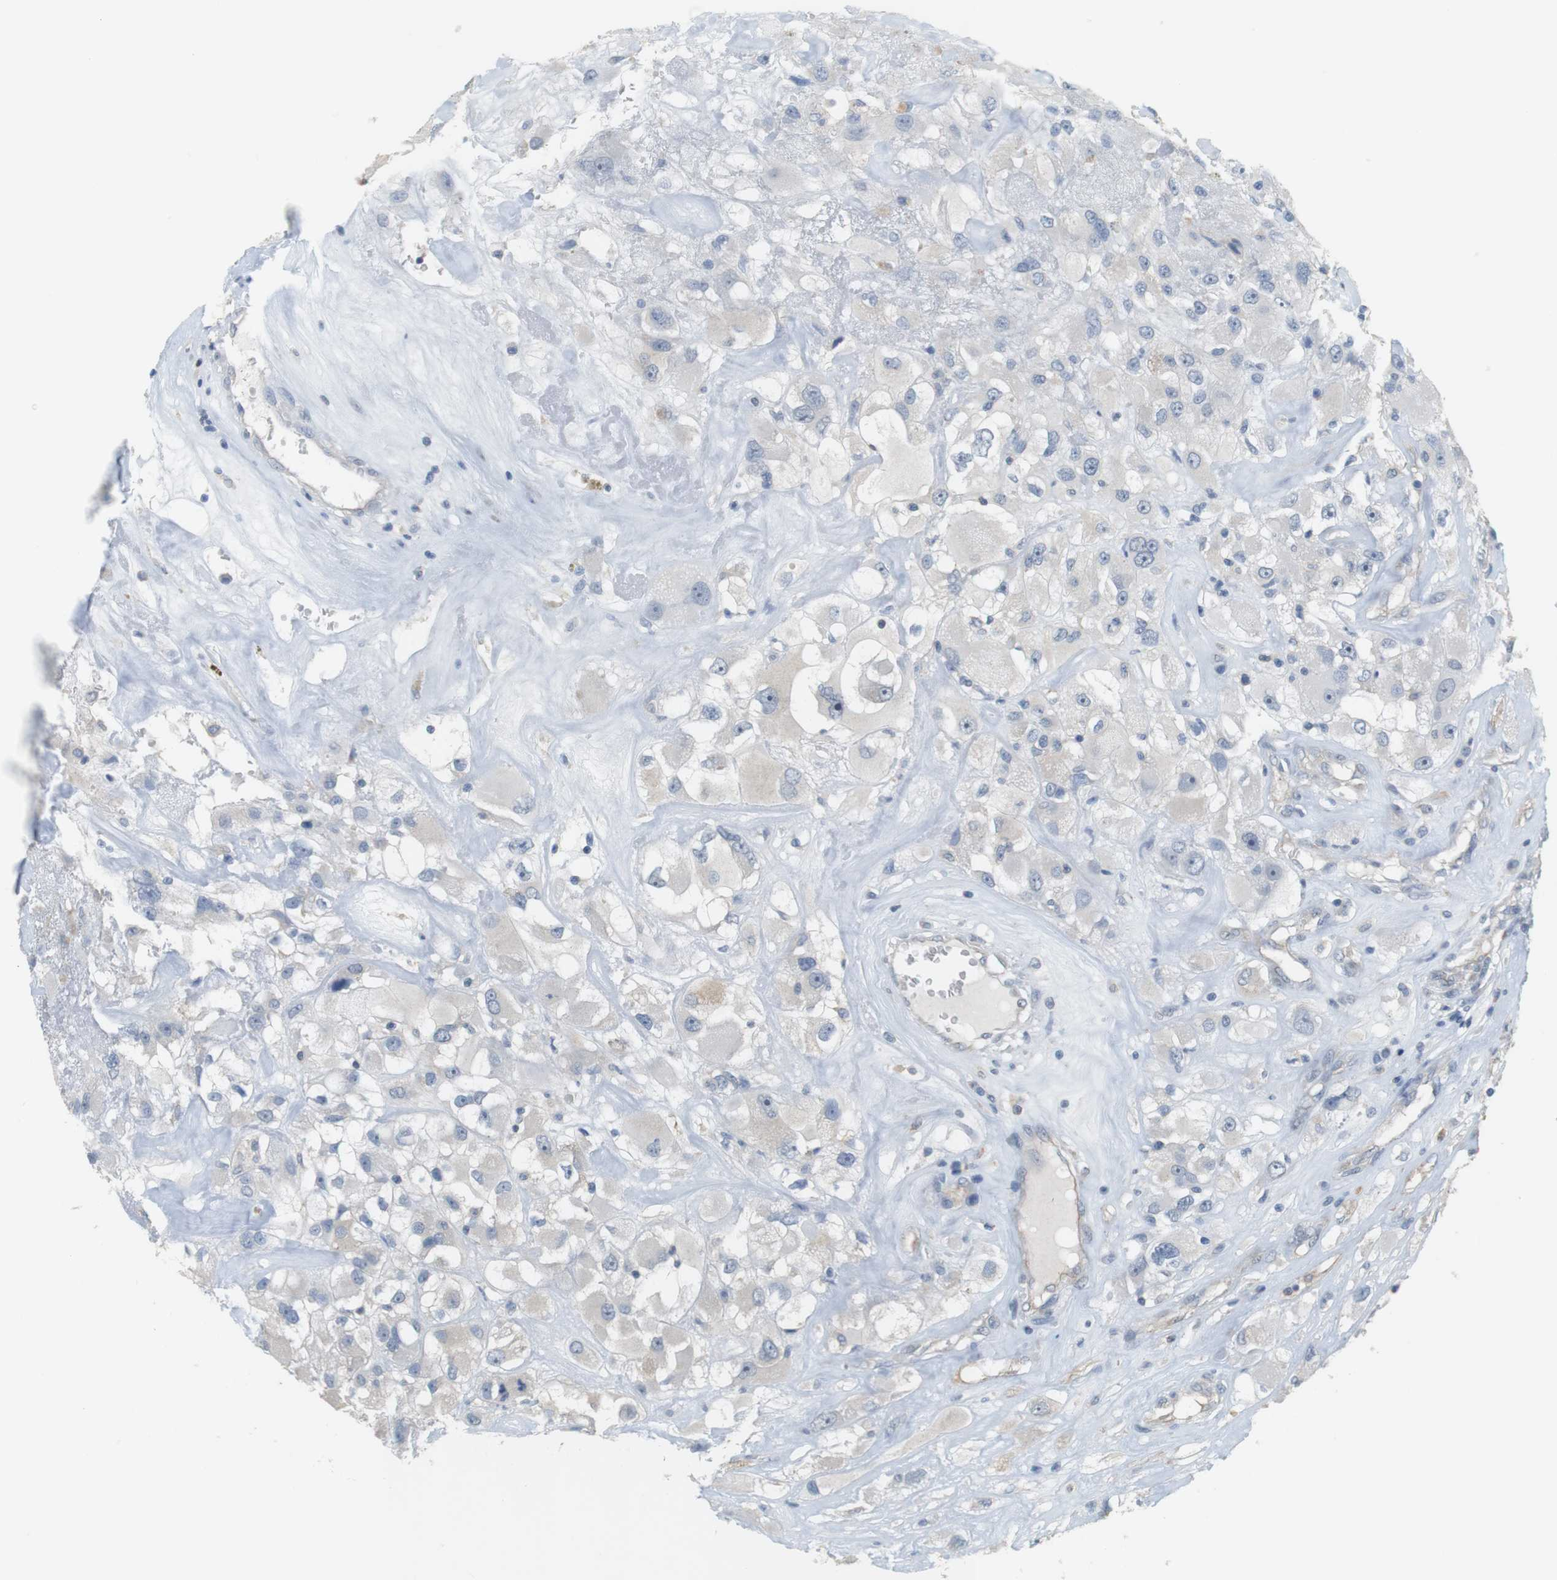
{"staining": {"intensity": "negative", "quantity": "none", "location": "none"}, "tissue": "renal cancer", "cell_type": "Tumor cells", "image_type": "cancer", "snomed": [{"axis": "morphology", "description": "Adenocarcinoma, NOS"}, {"axis": "topography", "description": "Kidney"}], "caption": "Adenocarcinoma (renal) was stained to show a protein in brown. There is no significant expression in tumor cells.", "gene": "OSR1", "patient": {"sex": "female", "age": 52}}